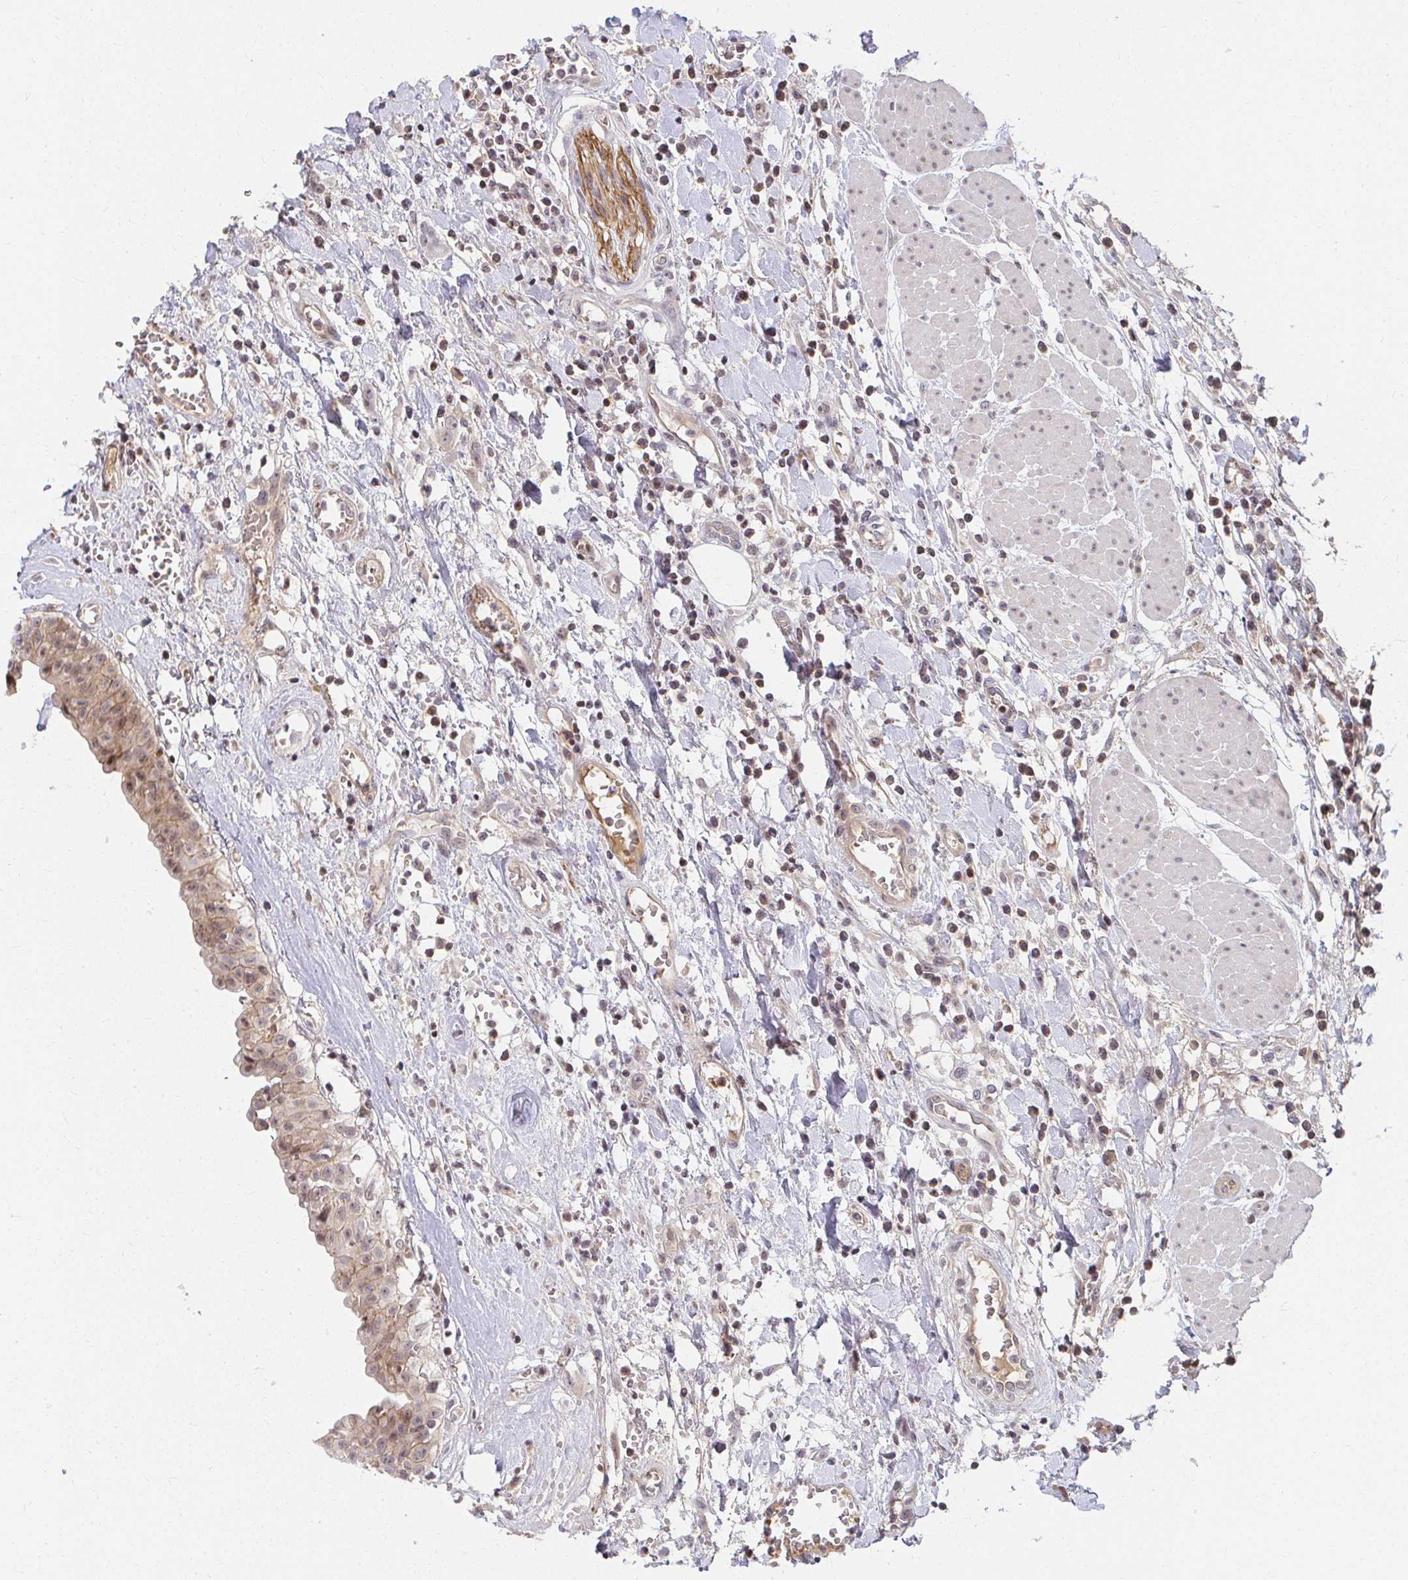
{"staining": {"intensity": "moderate", "quantity": ">75%", "location": "cytoplasmic/membranous,nuclear"}, "tissue": "urinary bladder", "cell_type": "Urothelial cells", "image_type": "normal", "snomed": [{"axis": "morphology", "description": "Normal tissue, NOS"}, {"axis": "topography", "description": "Urinary bladder"}], "caption": "DAB (3,3'-diaminobenzidine) immunohistochemical staining of normal urinary bladder shows moderate cytoplasmic/membranous,nuclear protein staining in approximately >75% of urothelial cells. The protein of interest is shown in brown color, while the nuclei are stained blue.", "gene": "ANK3", "patient": {"sex": "male", "age": 64}}